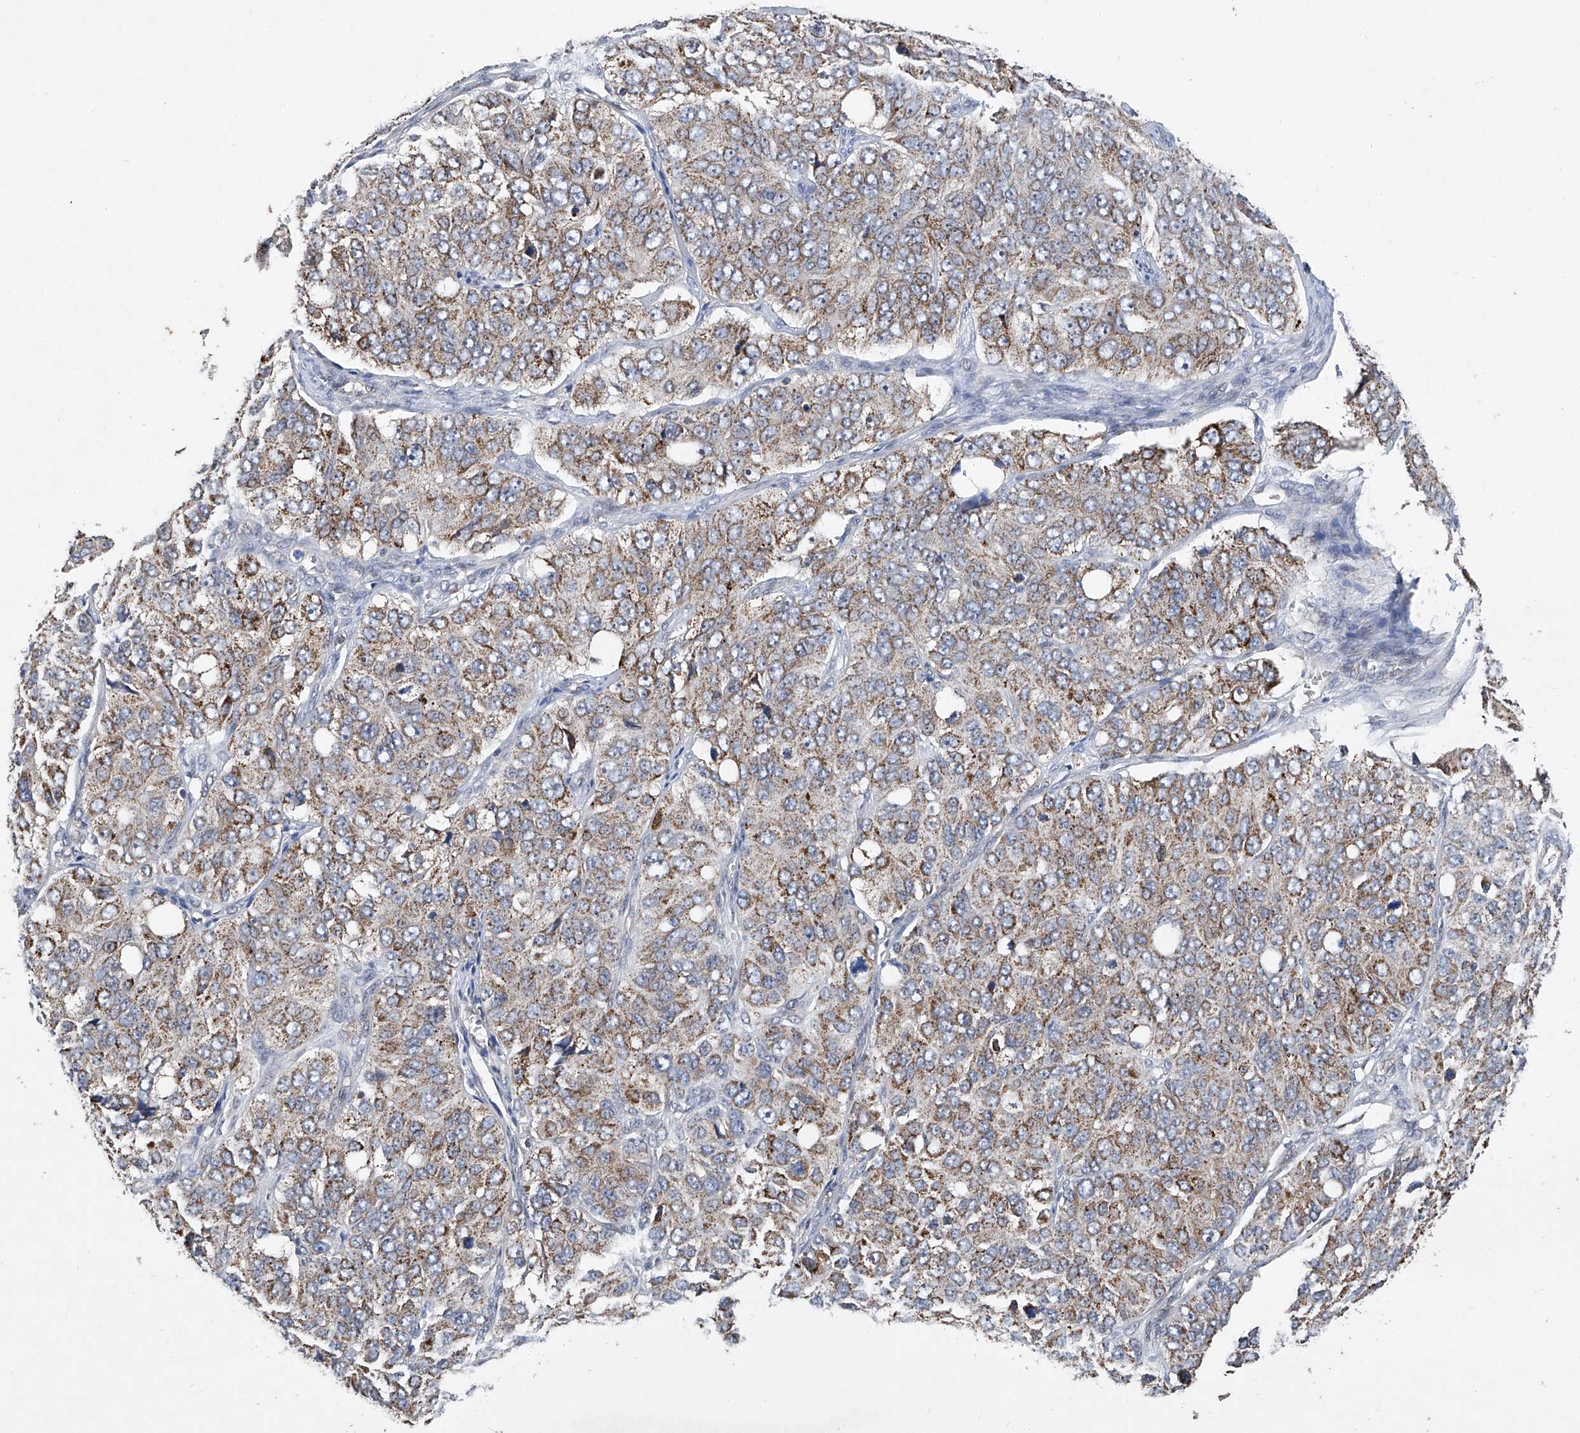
{"staining": {"intensity": "moderate", "quantity": ">75%", "location": "cytoplasmic/membranous"}, "tissue": "ovarian cancer", "cell_type": "Tumor cells", "image_type": "cancer", "snomed": [{"axis": "morphology", "description": "Carcinoma, endometroid"}, {"axis": "topography", "description": "Ovary"}], "caption": "Immunohistochemical staining of human ovarian endometroid carcinoma displays moderate cytoplasmic/membranous protein staining in approximately >75% of tumor cells.", "gene": "BCKDHB", "patient": {"sex": "female", "age": 51}}